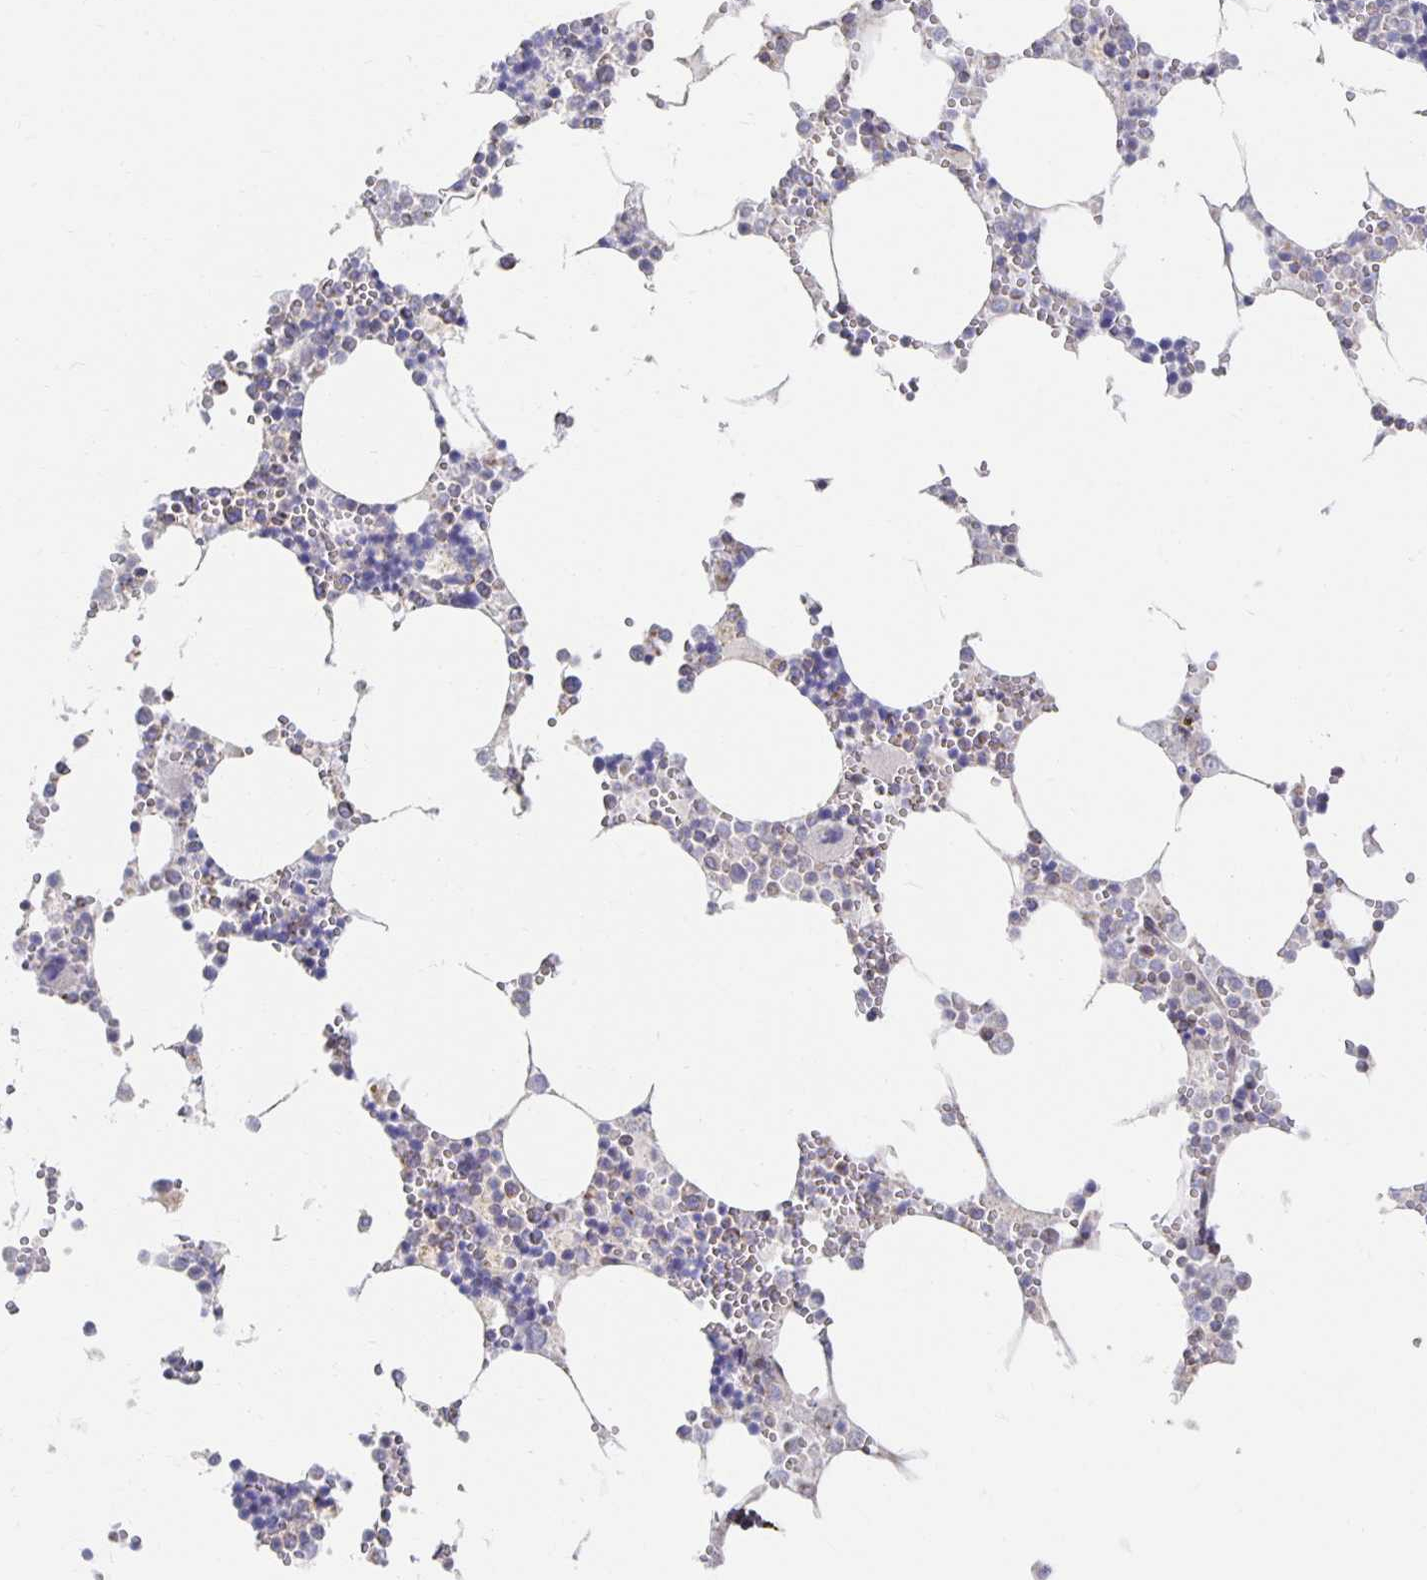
{"staining": {"intensity": "weak", "quantity": "<25%", "location": "cytoplasmic/membranous"}, "tissue": "bone marrow", "cell_type": "Hematopoietic cells", "image_type": "normal", "snomed": [{"axis": "morphology", "description": "Normal tissue, NOS"}, {"axis": "topography", "description": "Bone marrow"}], "caption": "An image of human bone marrow is negative for staining in hematopoietic cells. (DAB (3,3'-diaminobenzidine) immunohistochemistry (IHC) visualized using brightfield microscopy, high magnification).", "gene": "NKX2", "patient": {"sex": "male", "age": 54}}